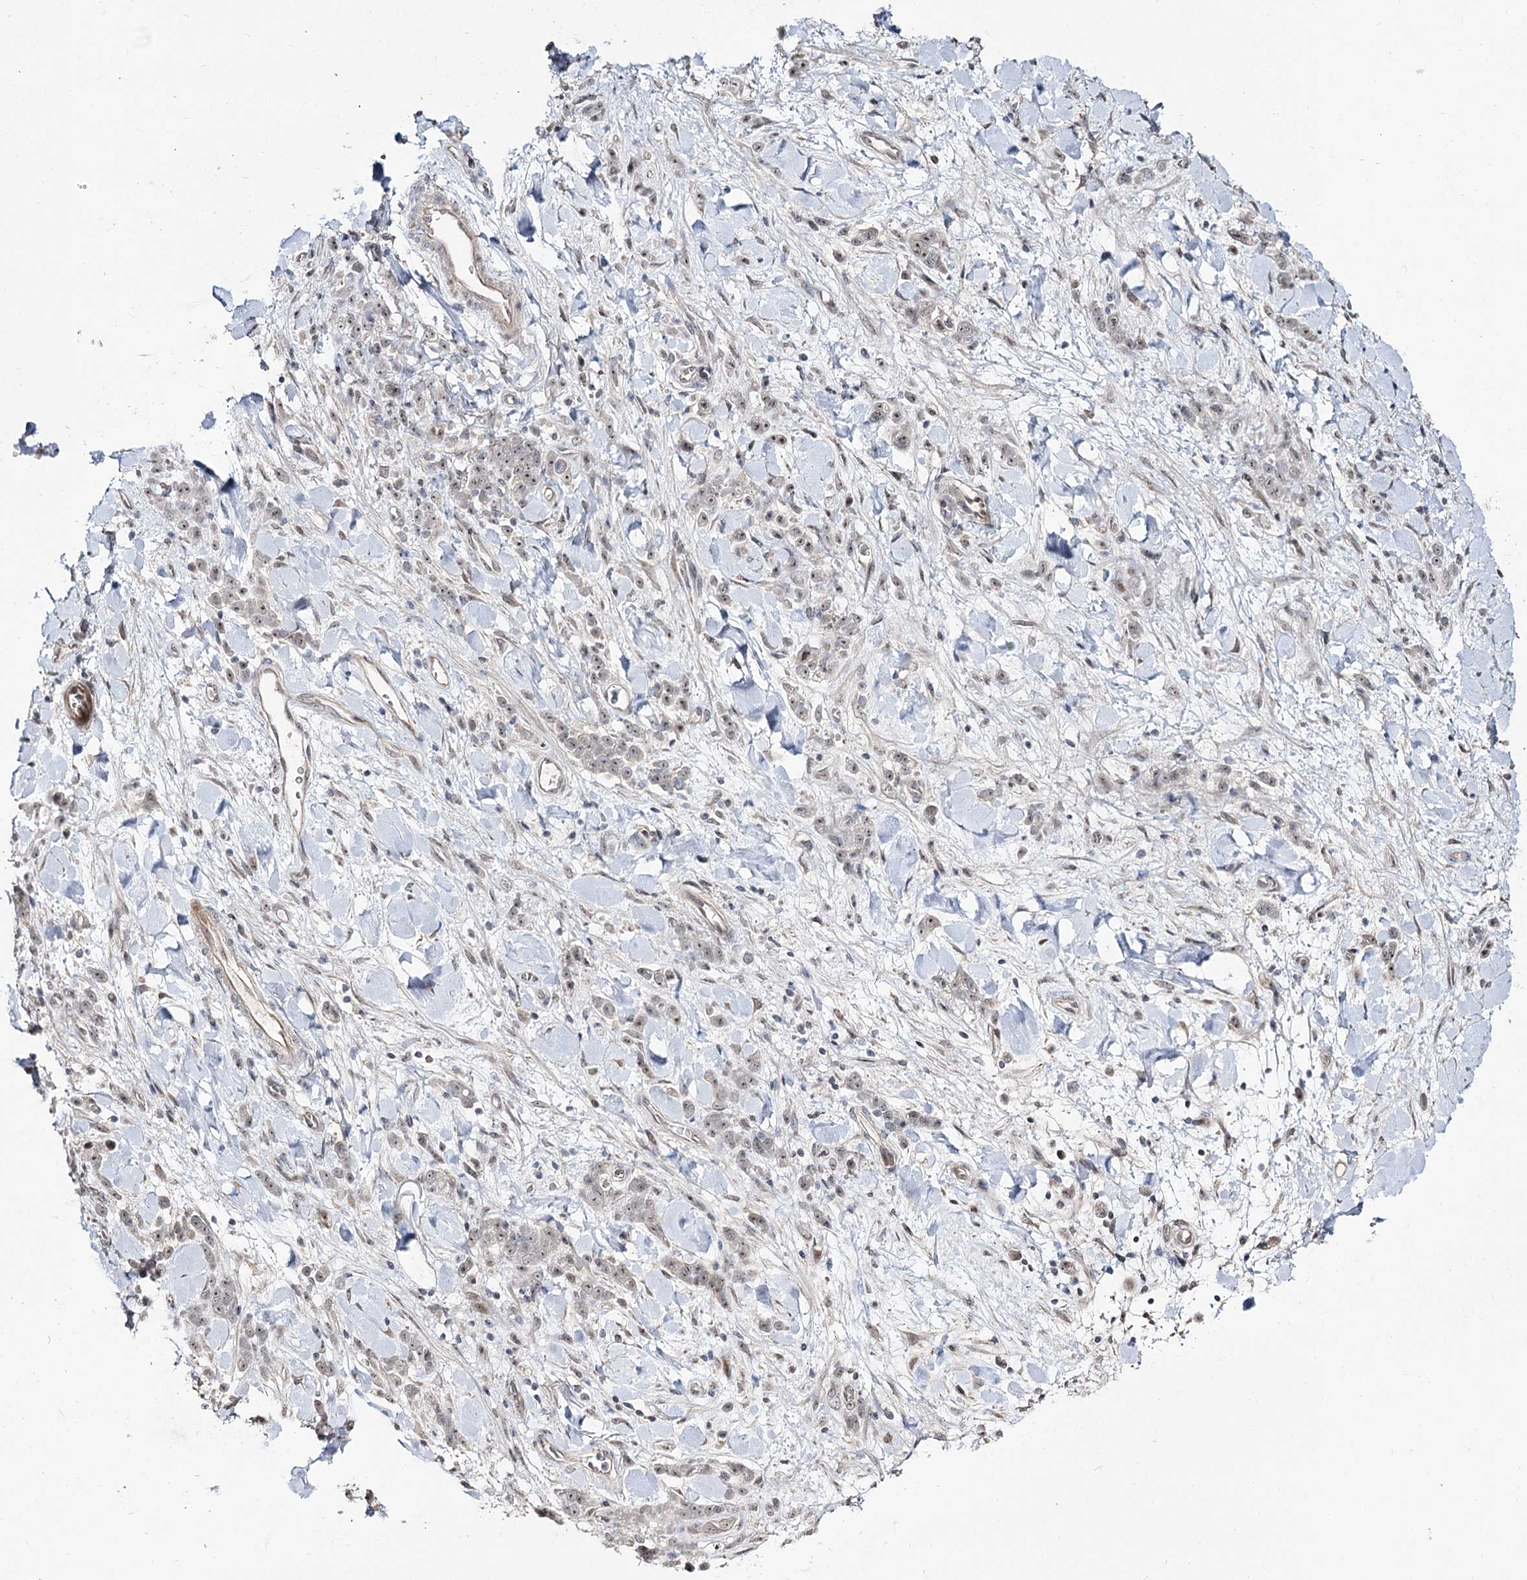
{"staining": {"intensity": "weak", "quantity": ">75%", "location": "nuclear"}, "tissue": "stomach cancer", "cell_type": "Tumor cells", "image_type": "cancer", "snomed": [{"axis": "morphology", "description": "Normal tissue, NOS"}, {"axis": "morphology", "description": "Adenocarcinoma, NOS"}, {"axis": "topography", "description": "Stomach"}], "caption": "Protein staining displays weak nuclear positivity in about >75% of tumor cells in stomach cancer. The staining is performed using DAB (3,3'-diaminobenzidine) brown chromogen to label protein expression. The nuclei are counter-stained blue using hematoxylin.", "gene": "RRP9", "patient": {"sex": "male", "age": 82}}